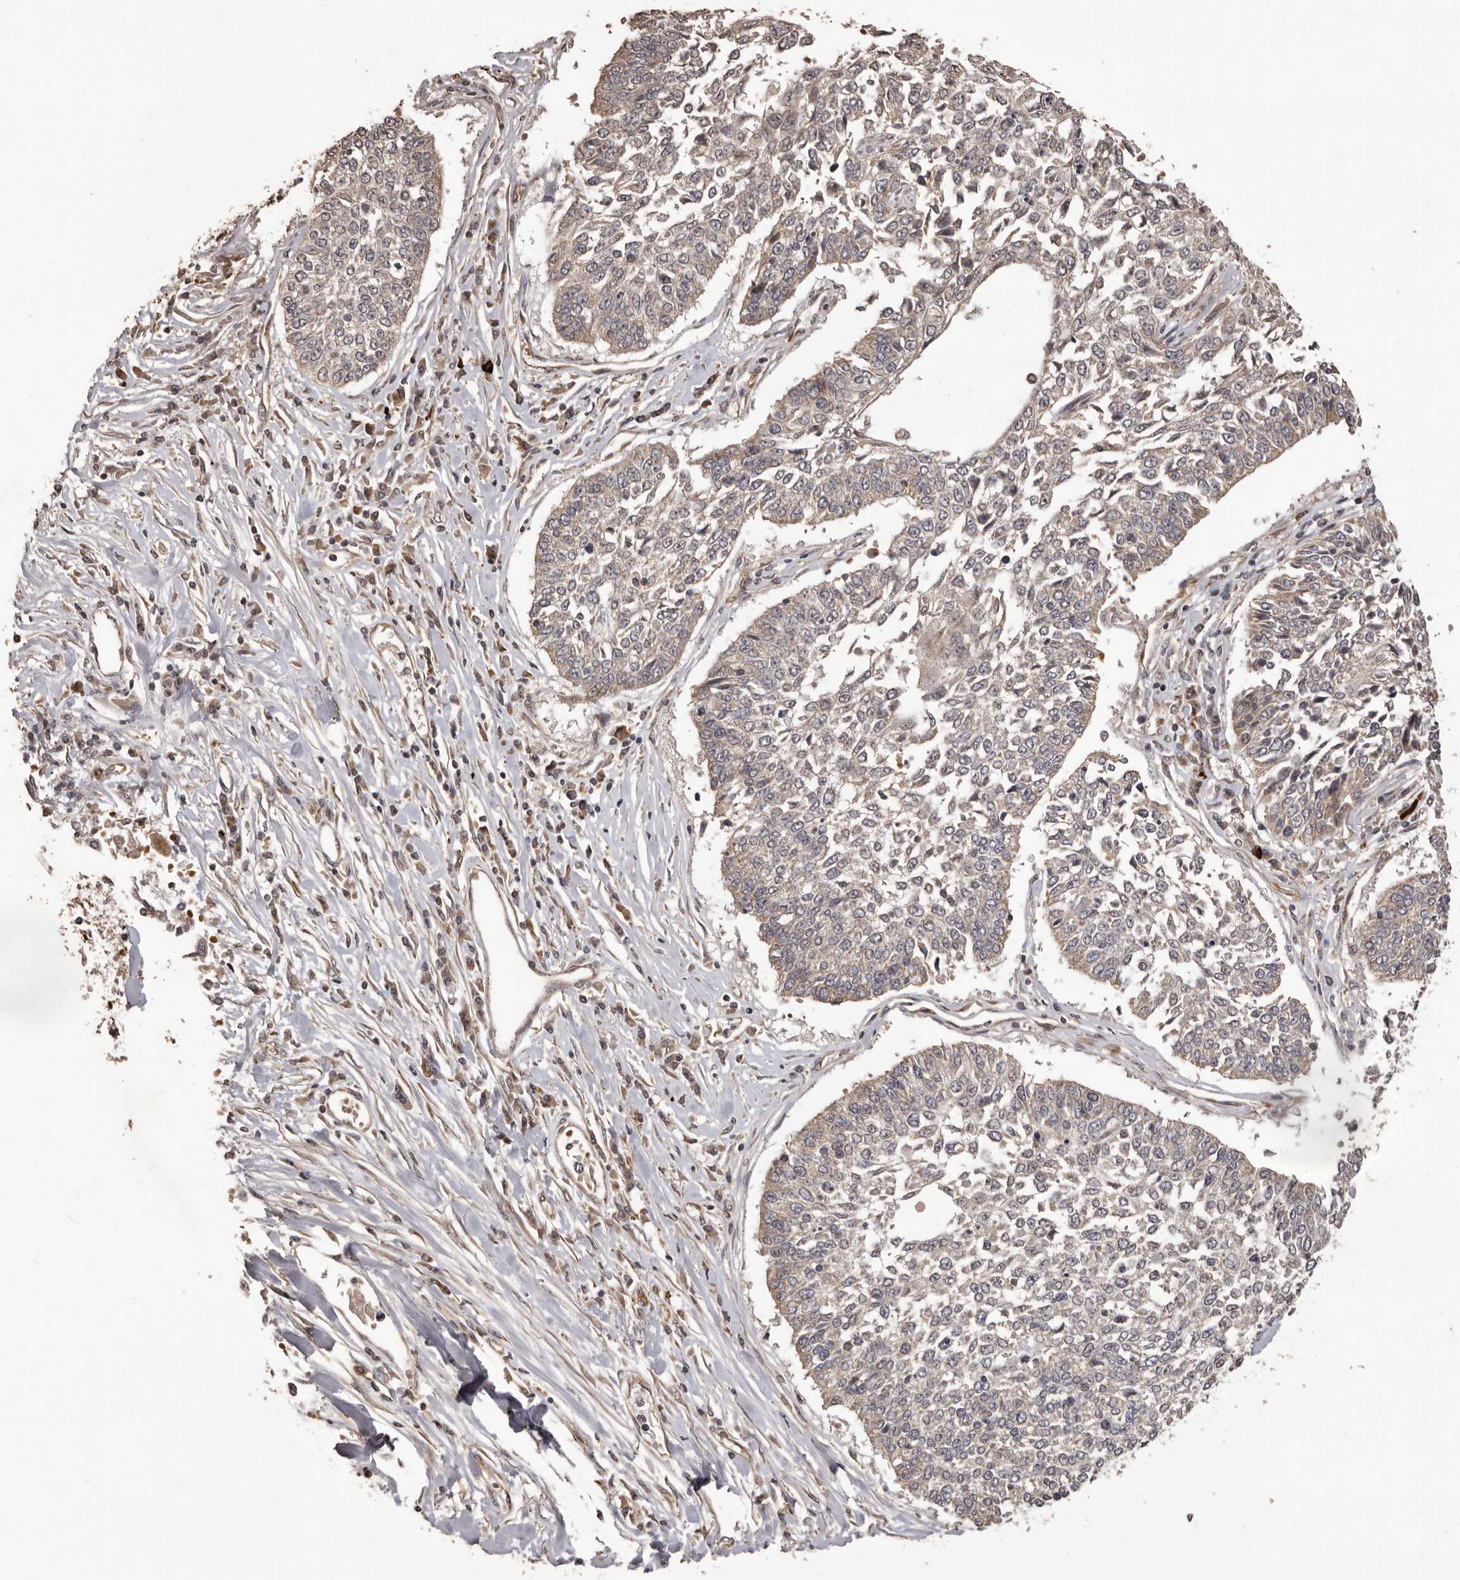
{"staining": {"intensity": "weak", "quantity": "<25%", "location": "cytoplasmic/membranous"}, "tissue": "lung cancer", "cell_type": "Tumor cells", "image_type": "cancer", "snomed": [{"axis": "morphology", "description": "Normal tissue, NOS"}, {"axis": "morphology", "description": "Squamous cell carcinoma, NOS"}, {"axis": "topography", "description": "Cartilage tissue"}, {"axis": "topography", "description": "Lung"}, {"axis": "topography", "description": "Peripheral nerve tissue"}], "caption": "The immunohistochemistry (IHC) histopathology image has no significant staining in tumor cells of lung cancer (squamous cell carcinoma) tissue.", "gene": "QRSL1", "patient": {"sex": "female", "age": 49}}